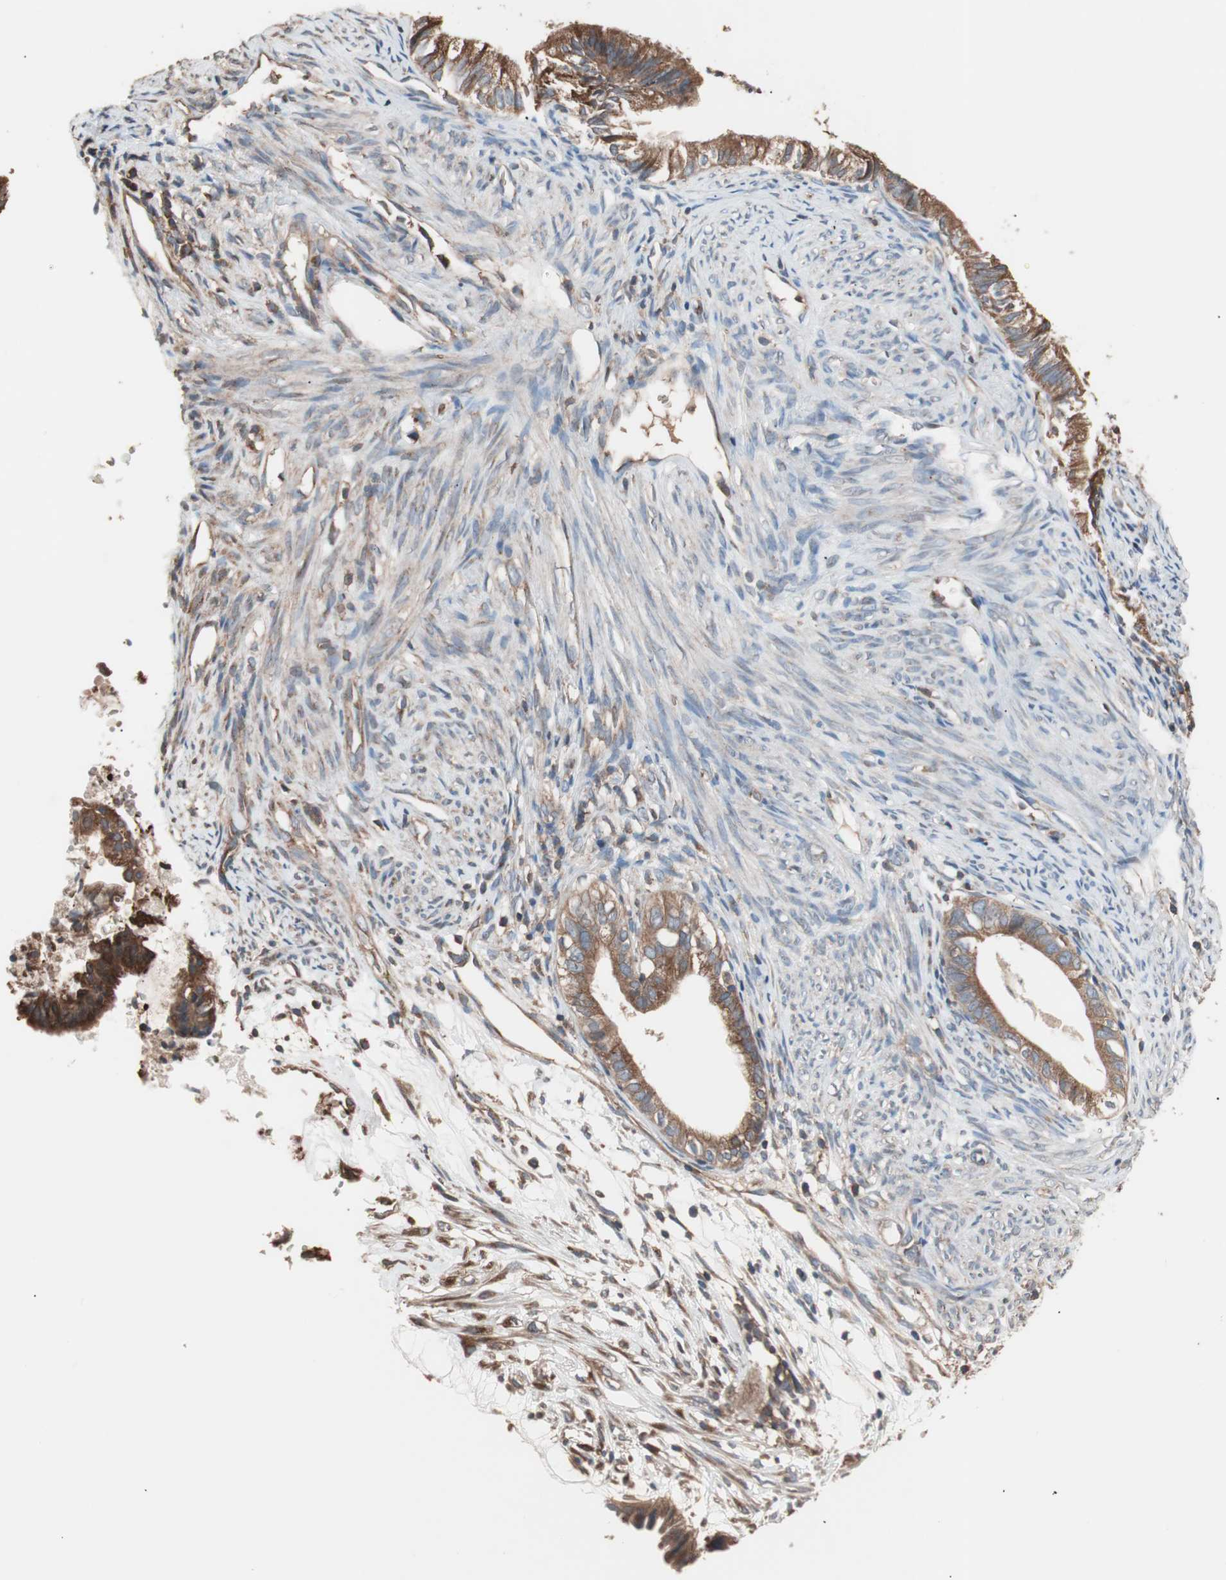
{"staining": {"intensity": "strong", "quantity": ">75%", "location": "cytoplasmic/membranous"}, "tissue": "cervical cancer", "cell_type": "Tumor cells", "image_type": "cancer", "snomed": [{"axis": "morphology", "description": "Normal tissue, NOS"}, {"axis": "morphology", "description": "Adenocarcinoma, NOS"}, {"axis": "topography", "description": "Cervix"}, {"axis": "topography", "description": "Endometrium"}], "caption": "Human cervical cancer (adenocarcinoma) stained with a brown dye shows strong cytoplasmic/membranous positive expression in about >75% of tumor cells.", "gene": "GLYCTK", "patient": {"sex": "female", "age": 86}}